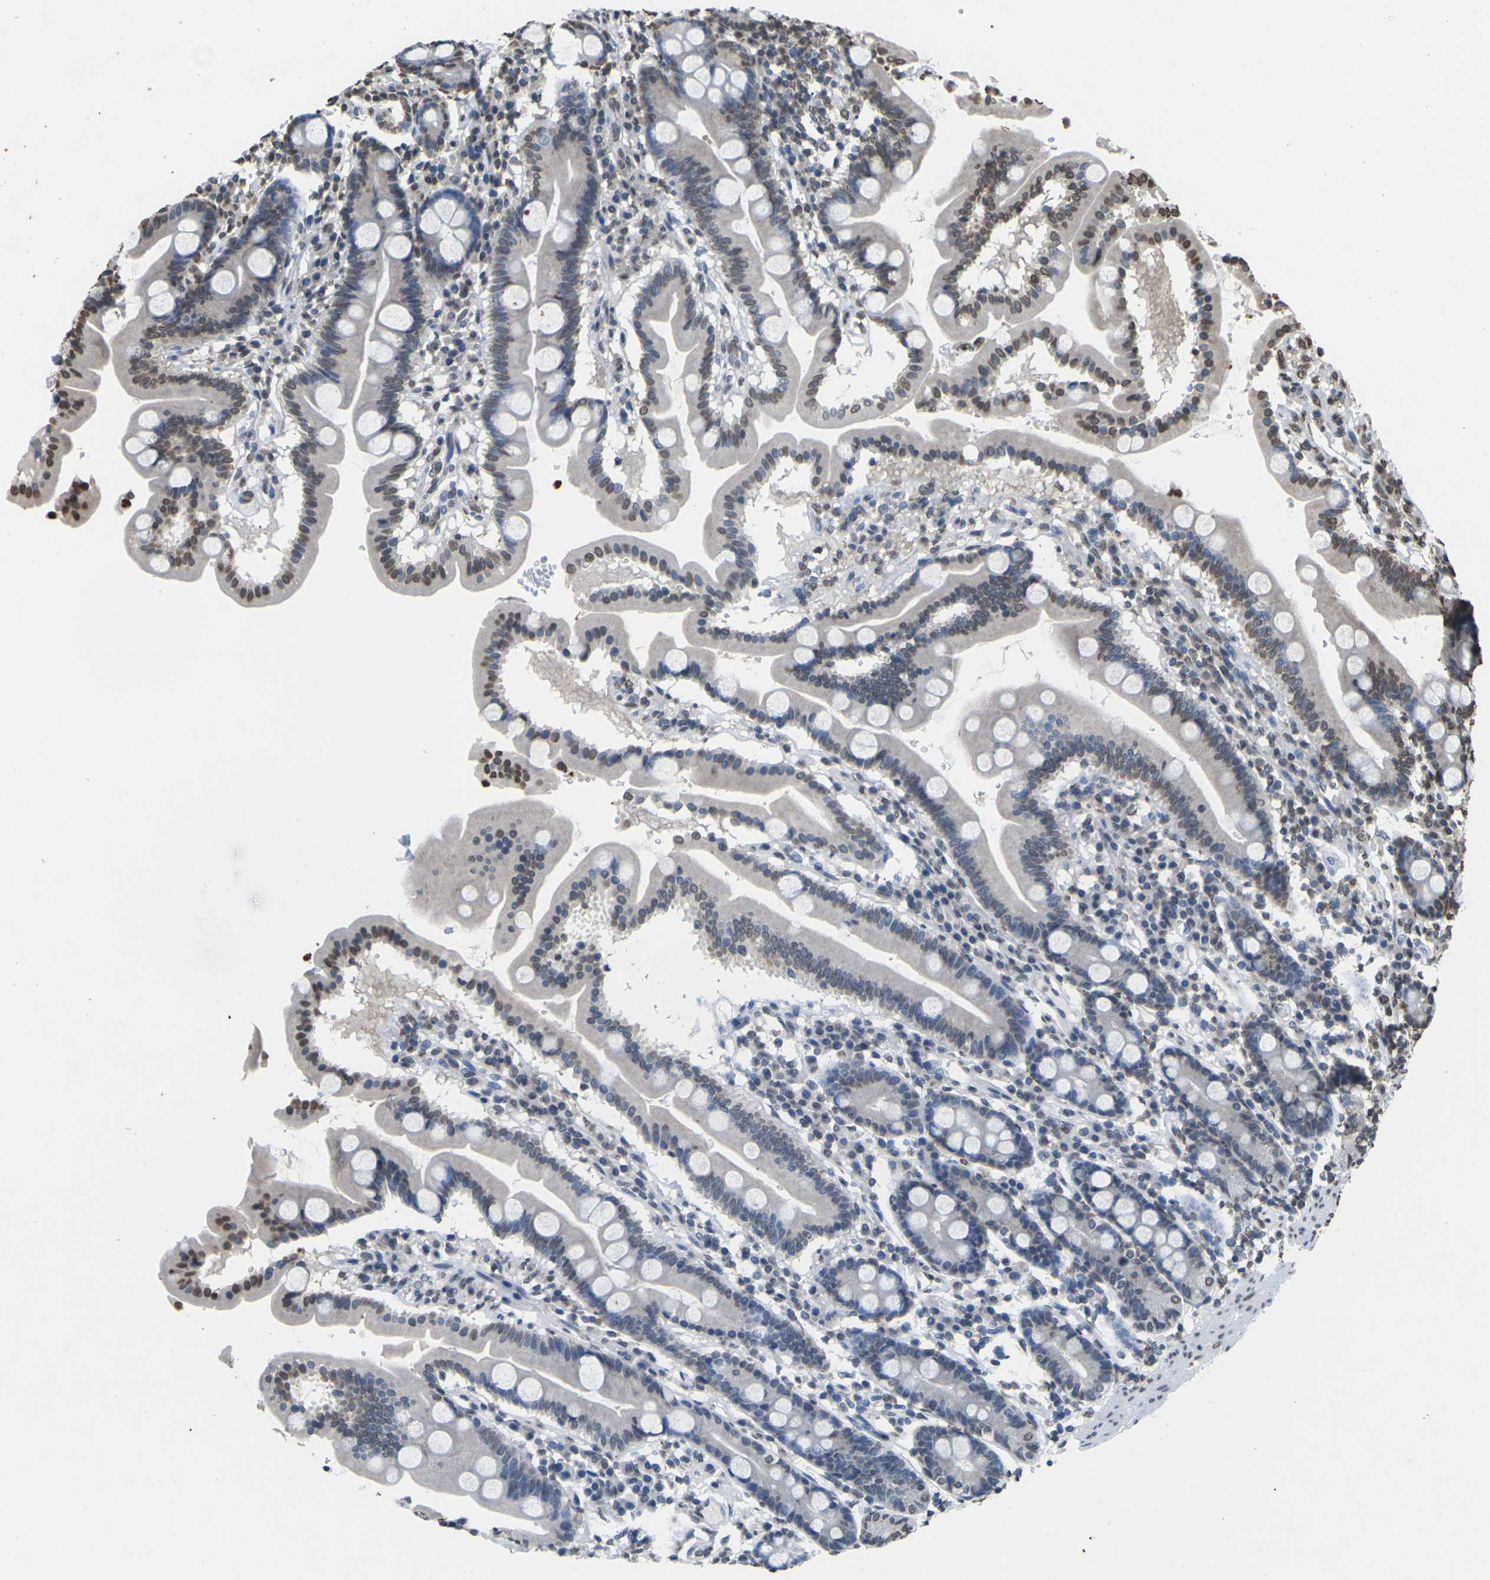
{"staining": {"intensity": "moderate", "quantity": "<25%", "location": "nuclear"}, "tissue": "duodenum", "cell_type": "Glandular cells", "image_type": "normal", "snomed": [{"axis": "morphology", "description": "Normal tissue, NOS"}, {"axis": "topography", "description": "Duodenum"}], "caption": "This is a histology image of IHC staining of benign duodenum, which shows moderate positivity in the nuclear of glandular cells.", "gene": "EMSY", "patient": {"sex": "male", "age": 50}}